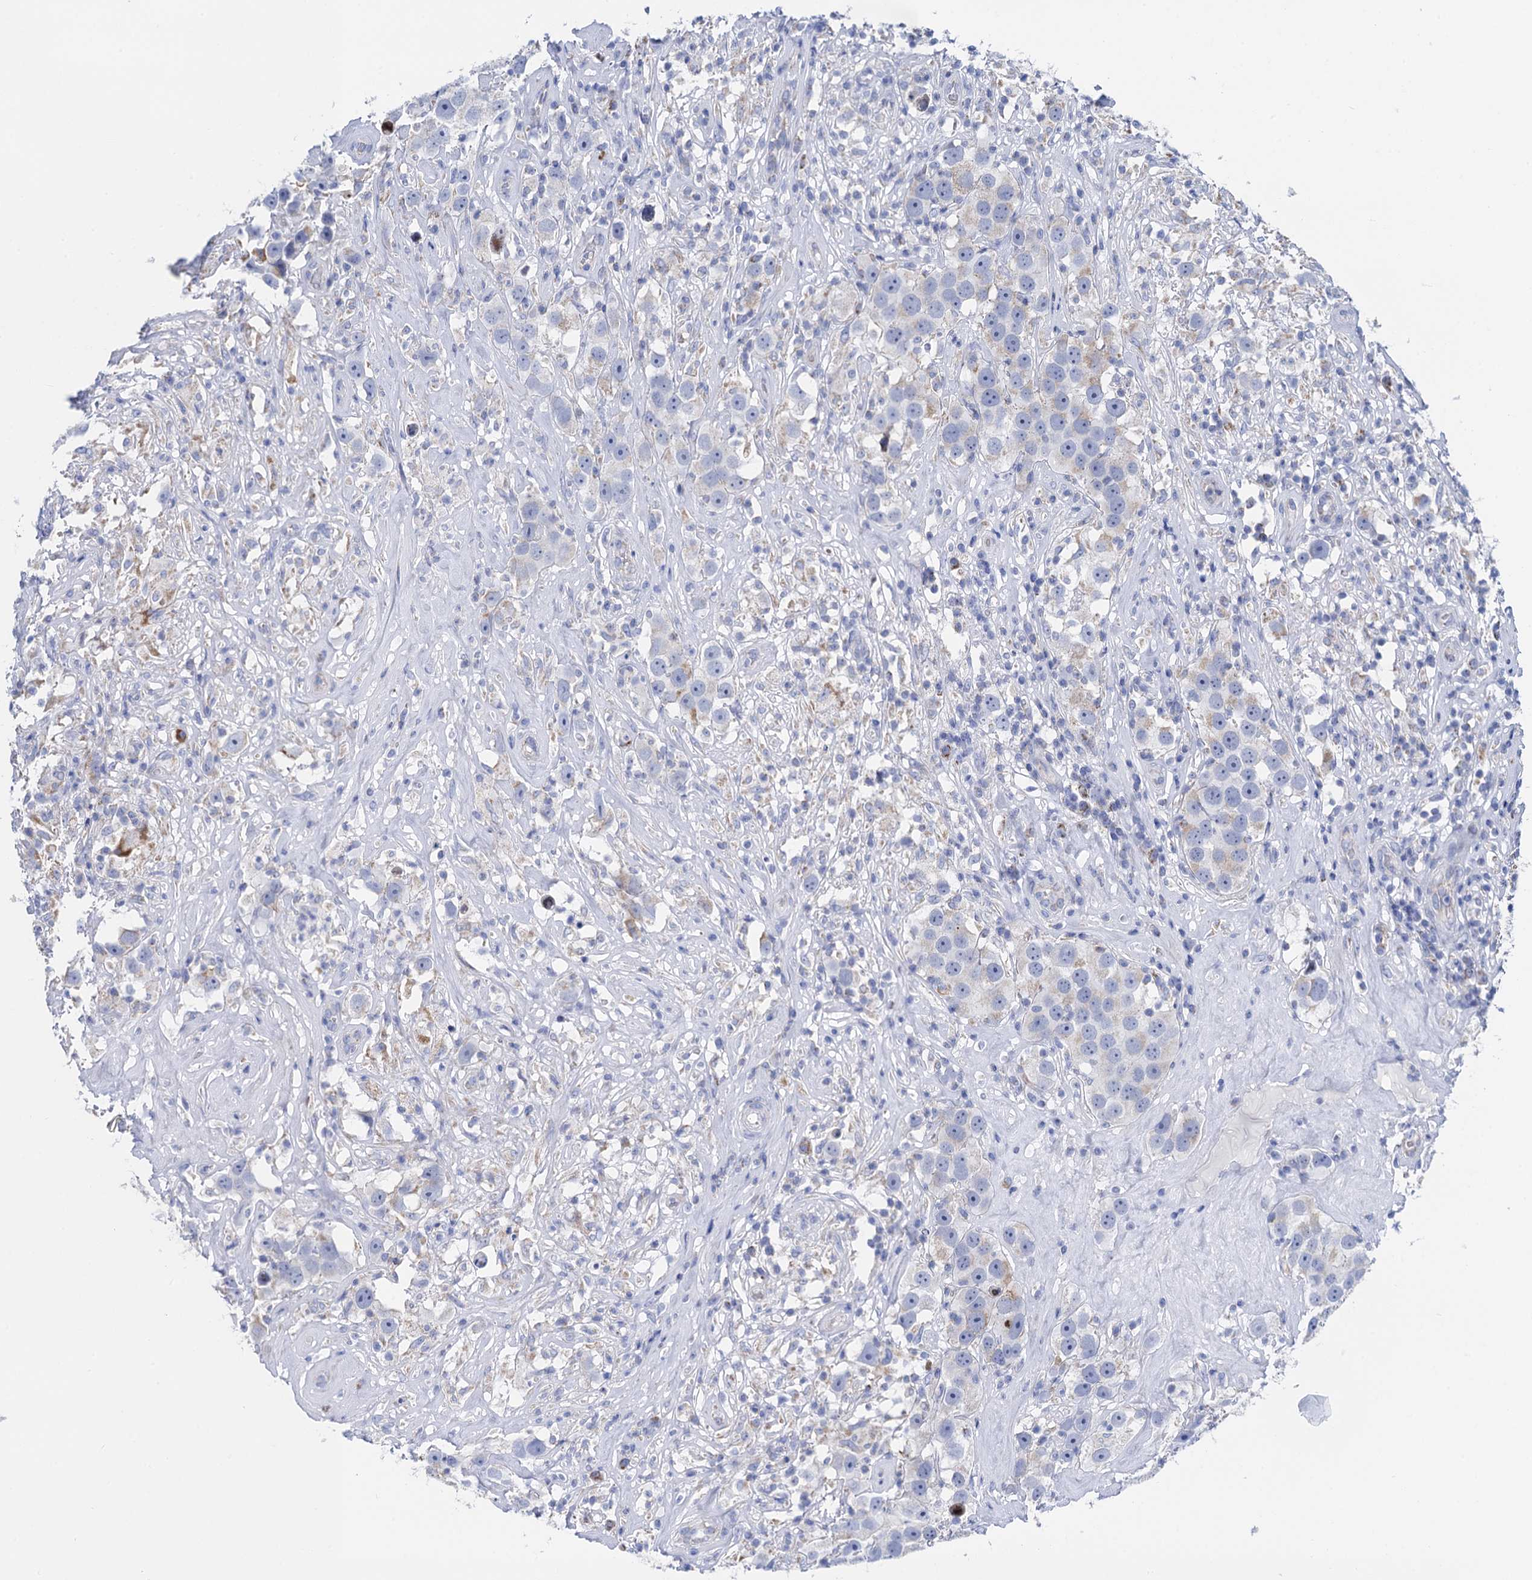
{"staining": {"intensity": "negative", "quantity": "none", "location": "none"}, "tissue": "testis cancer", "cell_type": "Tumor cells", "image_type": "cancer", "snomed": [{"axis": "morphology", "description": "Seminoma, NOS"}, {"axis": "topography", "description": "Testis"}], "caption": "Protein analysis of testis cancer (seminoma) demonstrates no significant expression in tumor cells.", "gene": "ACADSB", "patient": {"sex": "male", "age": 49}}